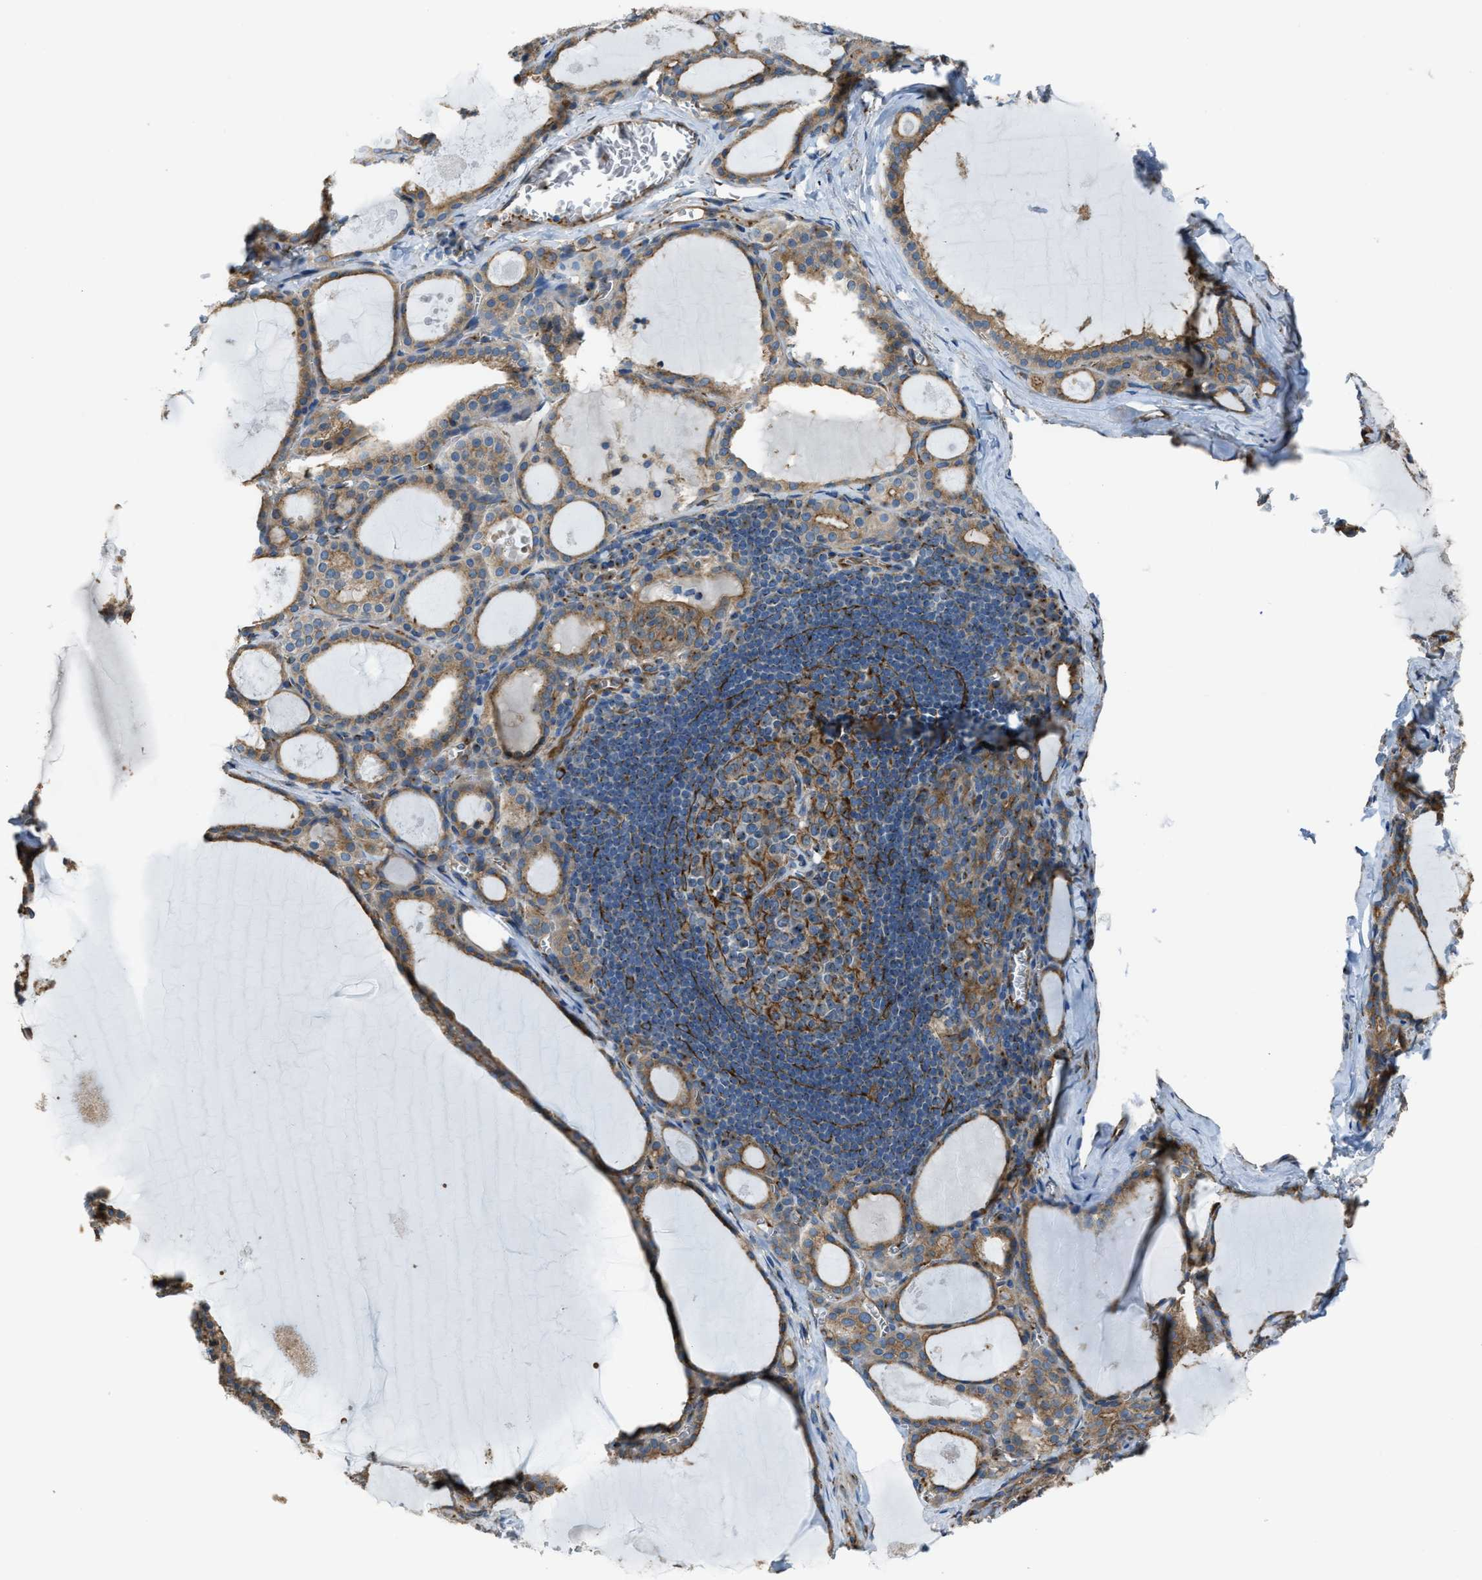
{"staining": {"intensity": "moderate", "quantity": ">75%", "location": "cytoplasmic/membranous"}, "tissue": "thyroid gland", "cell_type": "Glandular cells", "image_type": "normal", "snomed": [{"axis": "morphology", "description": "Normal tissue, NOS"}, {"axis": "topography", "description": "Thyroid gland"}], "caption": "Thyroid gland stained for a protein (brown) reveals moderate cytoplasmic/membranous positive positivity in about >75% of glandular cells.", "gene": "TRPC1", "patient": {"sex": "male", "age": 56}}